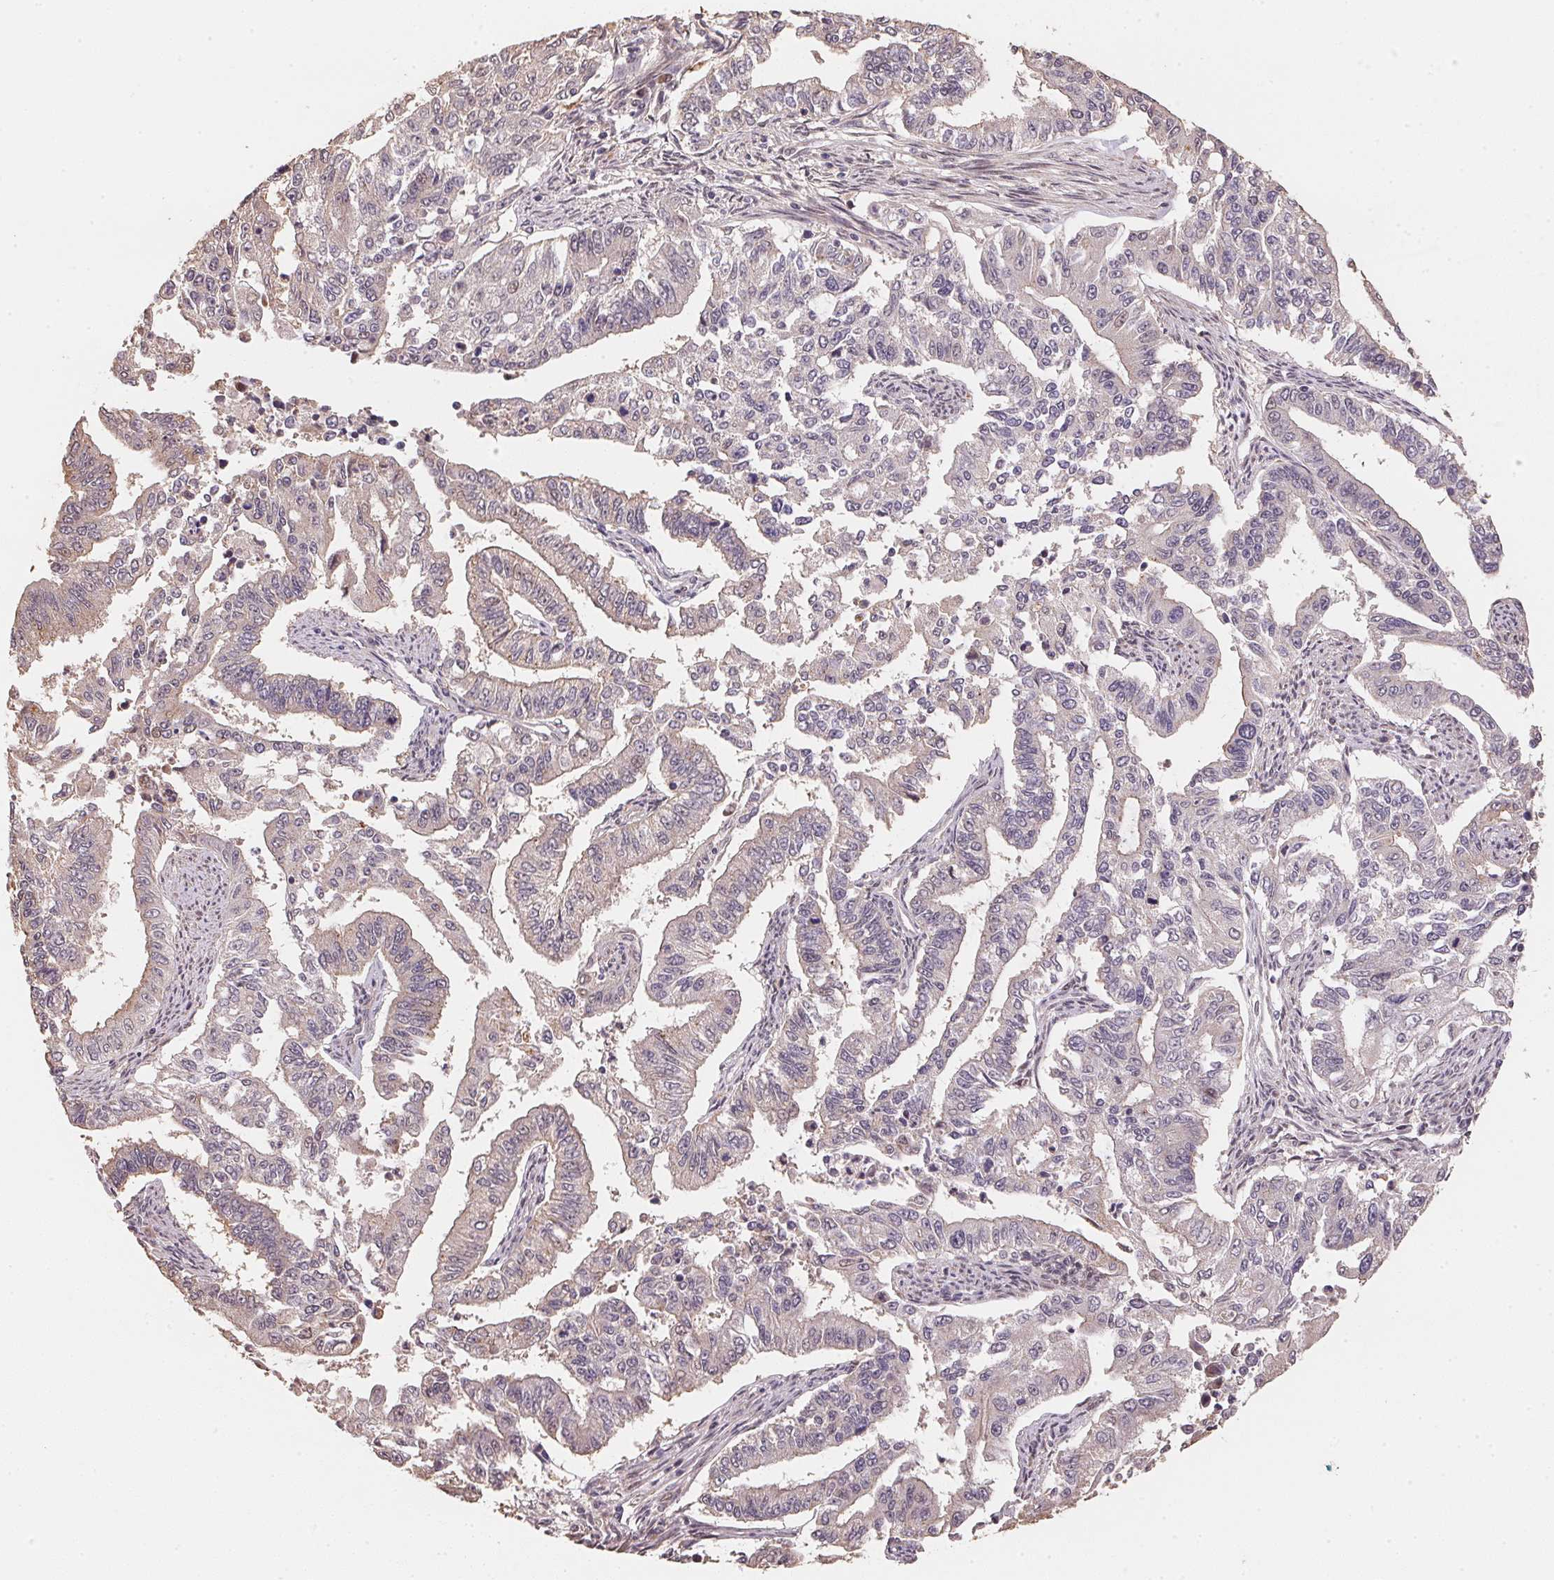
{"staining": {"intensity": "weak", "quantity": "<25%", "location": "cytoplasmic/membranous"}, "tissue": "endometrial cancer", "cell_type": "Tumor cells", "image_type": "cancer", "snomed": [{"axis": "morphology", "description": "Adenocarcinoma, NOS"}, {"axis": "topography", "description": "Uterus"}], "caption": "Tumor cells are negative for protein expression in human endometrial adenocarcinoma.", "gene": "TMEM222", "patient": {"sex": "female", "age": 59}}